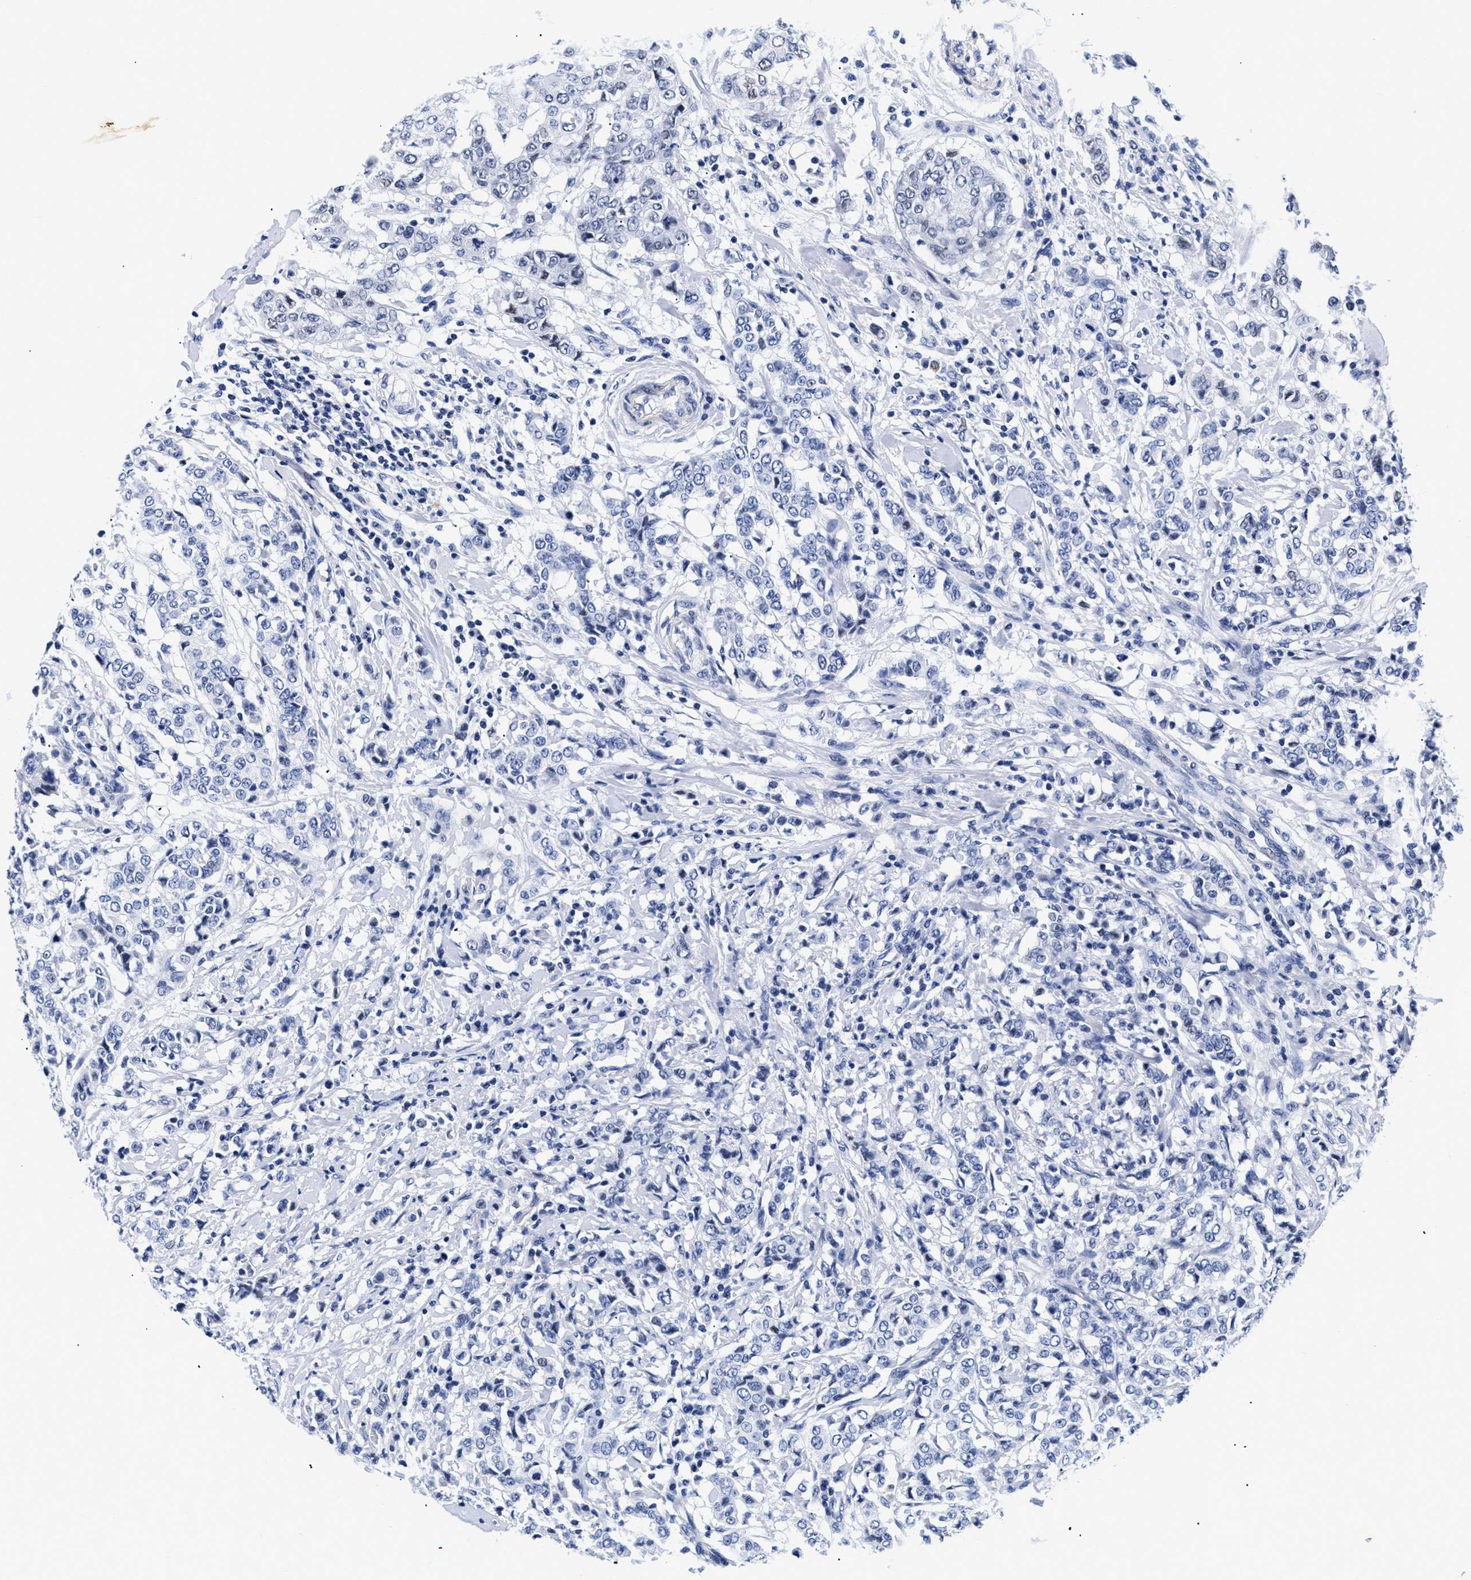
{"staining": {"intensity": "negative", "quantity": "none", "location": "none"}, "tissue": "breast cancer", "cell_type": "Tumor cells", "image_type": "cancer", "snomed": [{"axis": "morphology", "description": "Duct carcinoma"}, {"axis": "topography", "description": "Breast"}], "caption": "Breast infiltrating ductal carcinoma was stained to show a protein in brown. There is no significant positivity in tumor cells.", "gene": "SHD", "patient": {"sex": "female", "age": 27}}